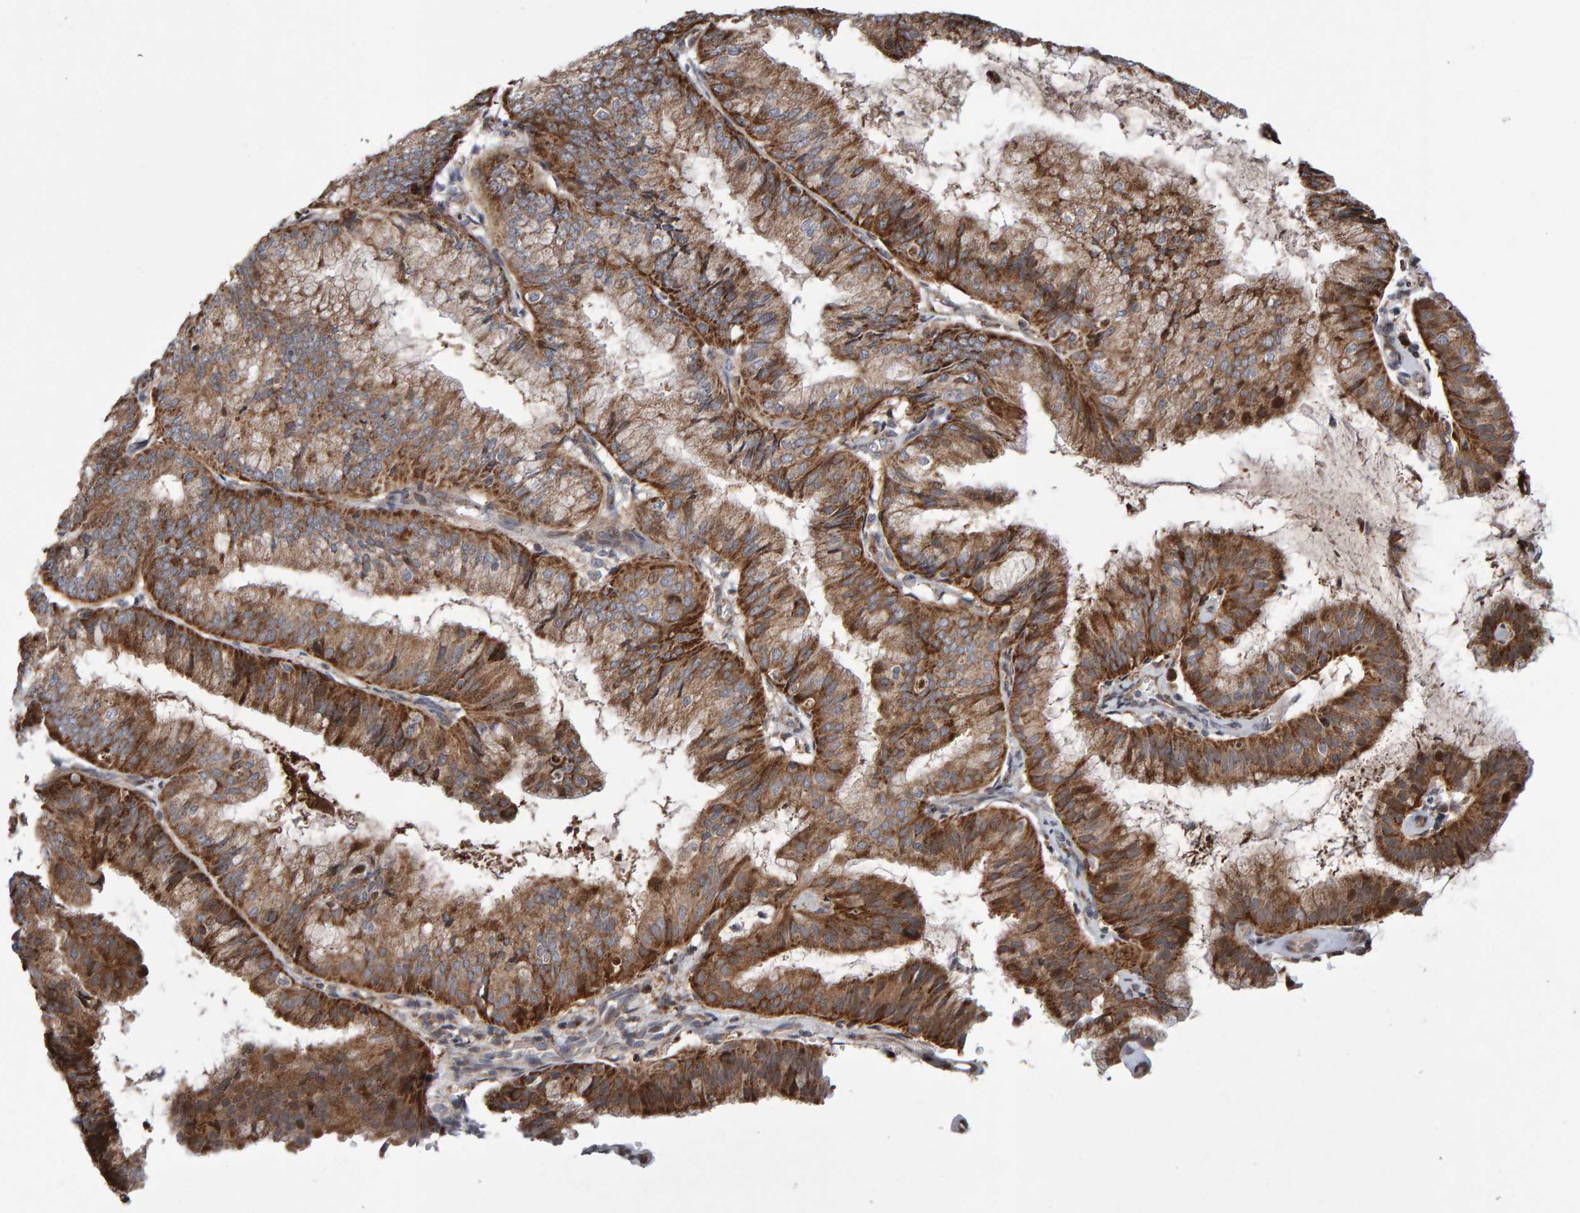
{"staining": {"intensity": "moderate", "quantity": ">75%", "location": "cytoplasmic/membranous"}, "tissue": "endometrial cancer", "cell_type": "Tumor cells", "image_type": "cancer", "snomed": [{"axis": "morphology", "description": "Adenocarcinoma, NOS"}, {"axis": "topography", "description": "Endometrium"}], "caption": "IHC (DAB) staining of endometrial adenocarcinoma demonstrates moderate cytoplasmic/membranous protein staining in approximately >75% of tumor cells.", "gene": "PECR", "patient": {"sex": "female", "age": 63}}